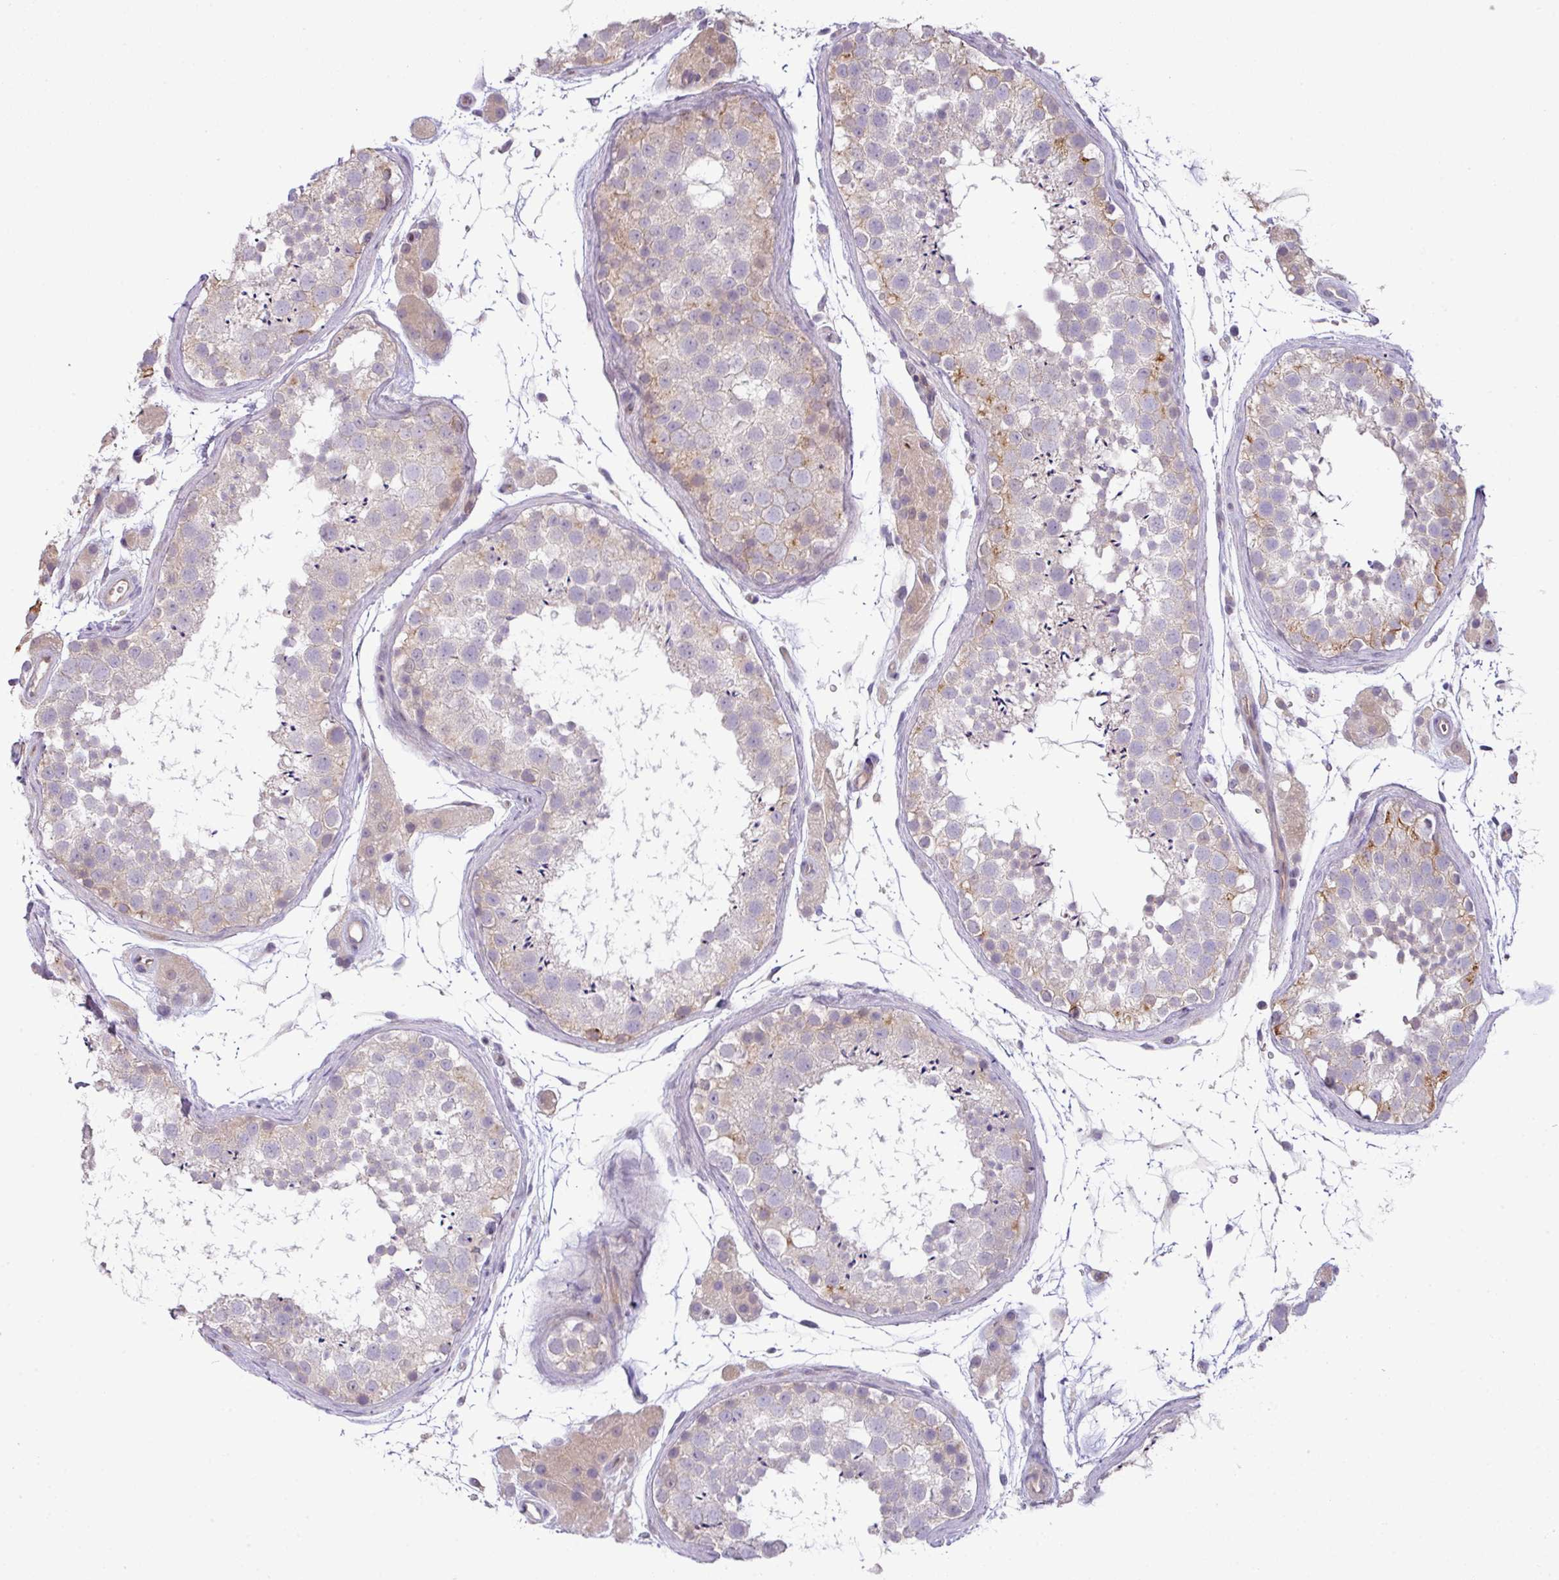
{"staining": {"intensity": "moderate", "quantity": "<25%", "location": "cytoplasmic/membranous"}, "tissue": "testis", "cell_type": "Cells in seminiferous ducts", "image_type": "normal", "snomed": [{"axis": "morphology", "description": "Normal tissue, NOS"}, {"axis": "topography", "description": "Testis"}], "caption": "Immunohistochemical staining of benign testis reveals moderate cytoplasmic/membranous protein positivity in approximately <25% of cells in seminiferous ducts.", "gene": "PIK3R5", "patient": {"sex": "male", "age": 41}}